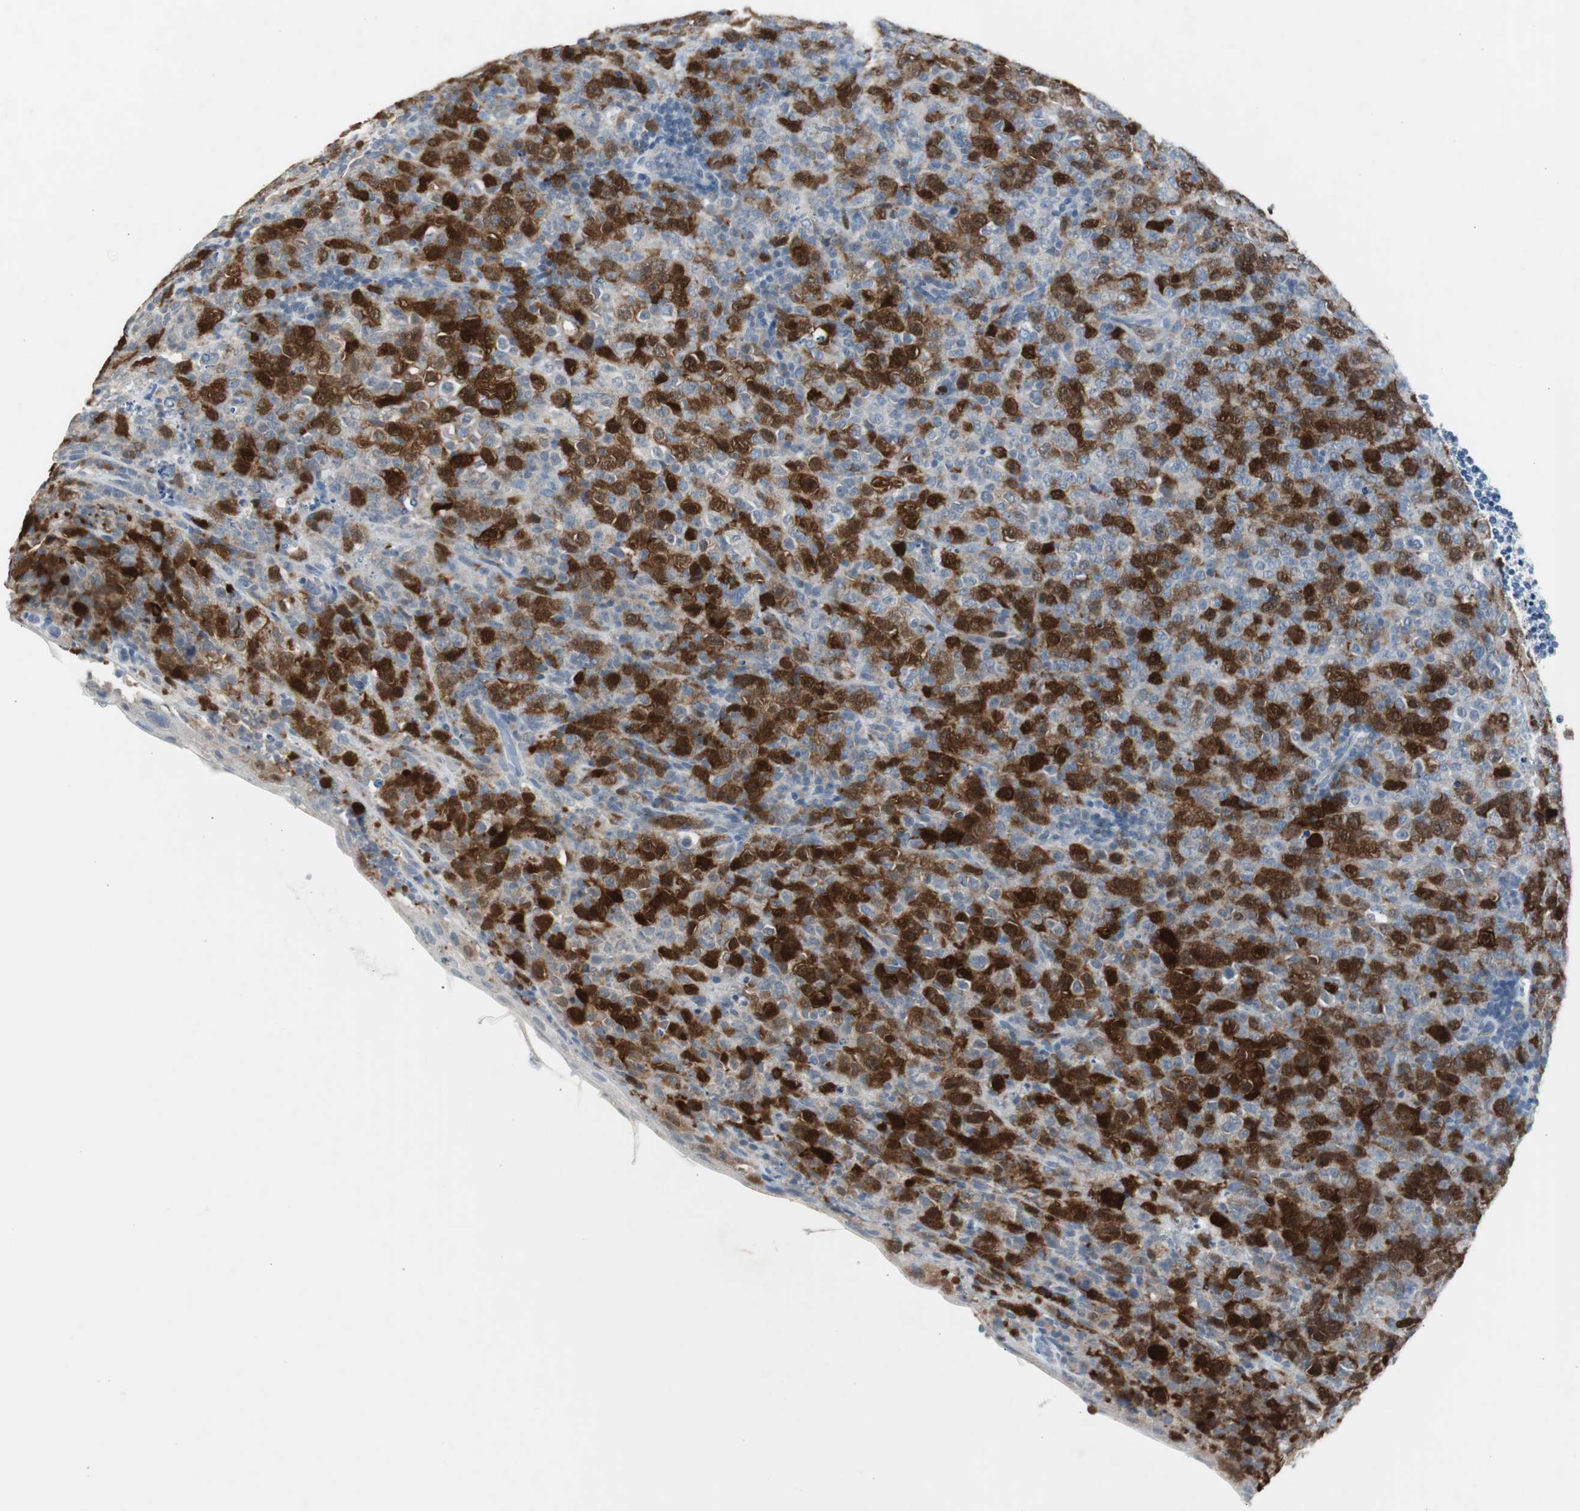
{"staining": {"intensity": "strong", "quantity": "25%-75%", "location": "cytoplasmic/membranous"}, "tissue": "lymphoma", "cell_type": "Tumor cells", "image_type": "cancer", "snomed": [{"axis": "morphology", "description": "Malignant lymphoma, non-Hodgkin's type, High grade"}, {"axis": "topography", "description": "Tonsil"}], "caption": "Lymphoma stained with a protein marker reveals strong staining in tumor cells.", "gene": "TK1", "patient": {"sex": "female", "age": 36}}